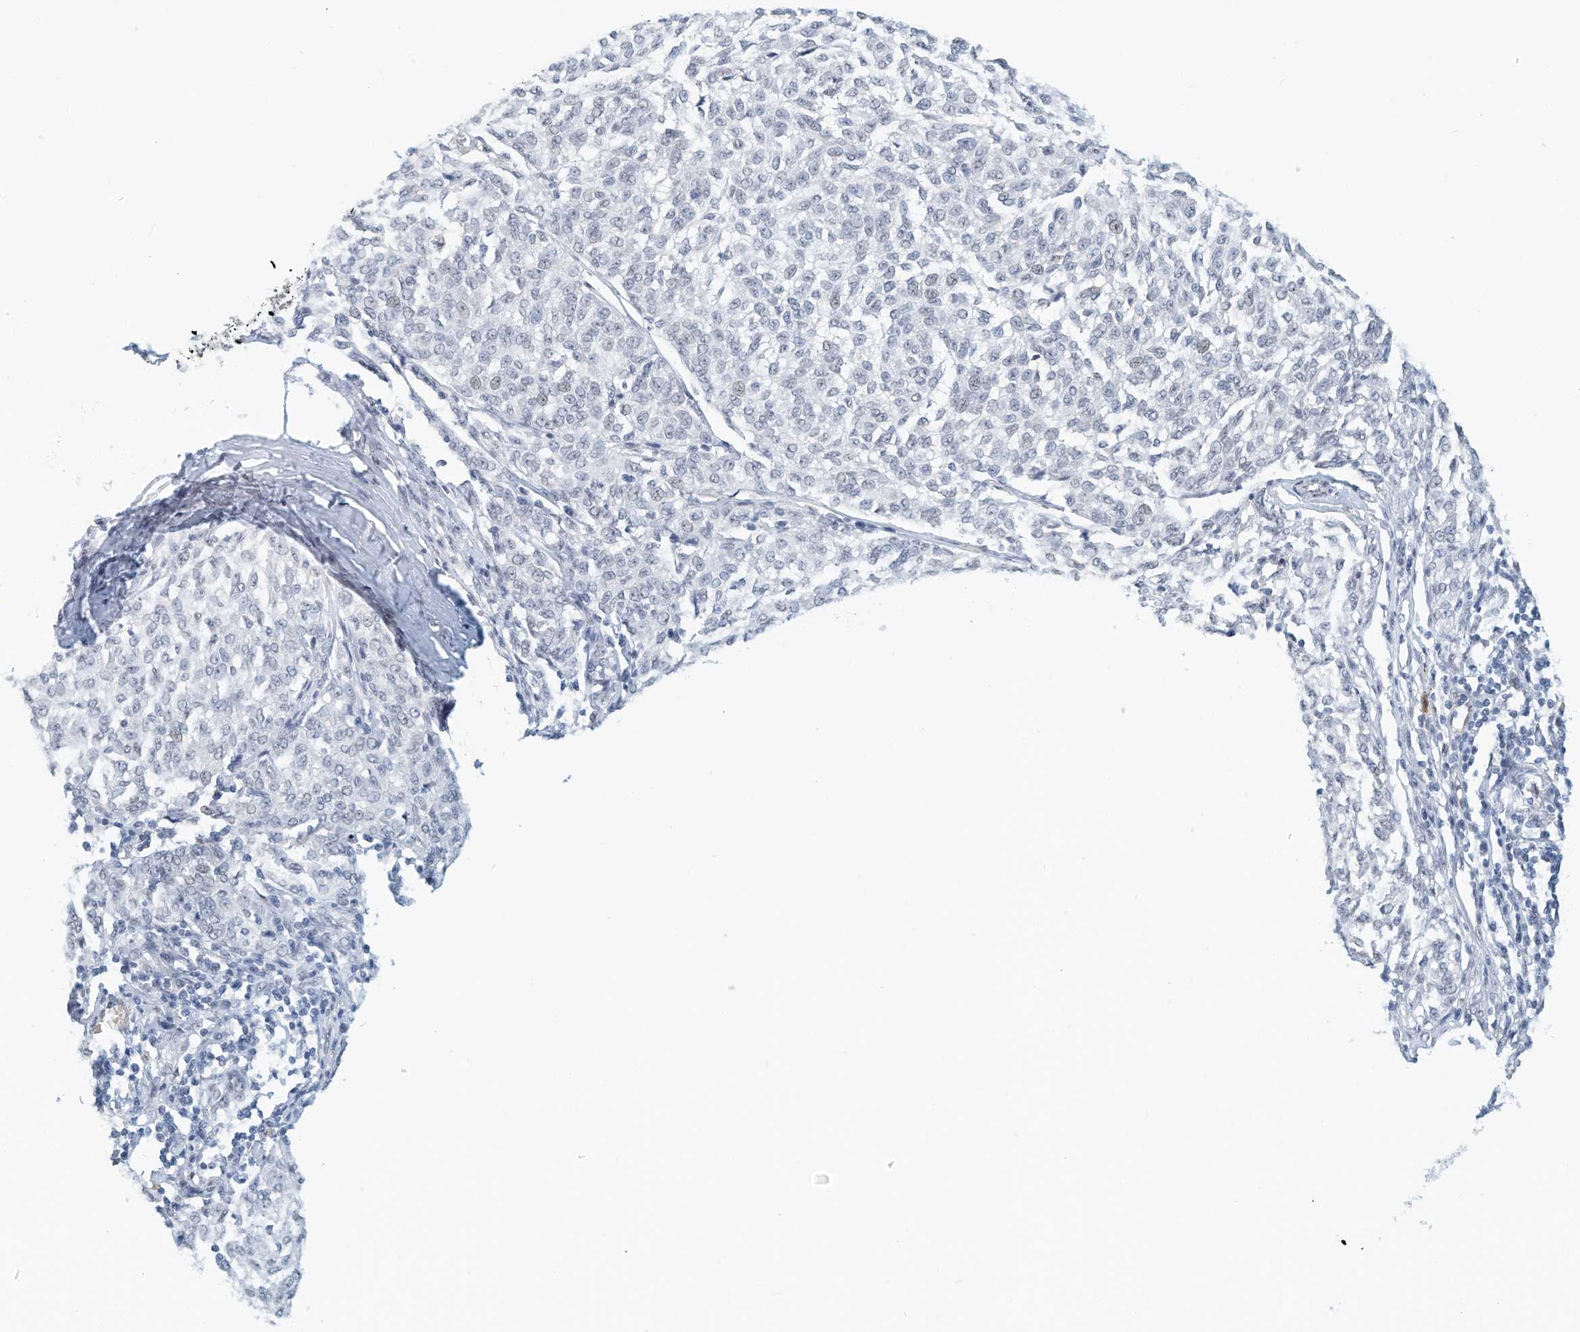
{"staining": {"intensity": "negative", "quantity": "none", "location": "none"}, "tissue": "melanoma", "cell_type": "Tumor cells", "image_type": "cancer", "snomed": [{"axis": "morphology", "description": "Malignant melanoma, NOS"}, {"axis": "topography", "description": "Skin"}], "caption": "Immunohistochemistry (IHC) photomicrograph of human malignant melanoma stained for a protein (brown), which demonstrates no positivity in tumor cells.", "gene": "ARHGAP28", "patient": {"sex": "female", "age": 72}}